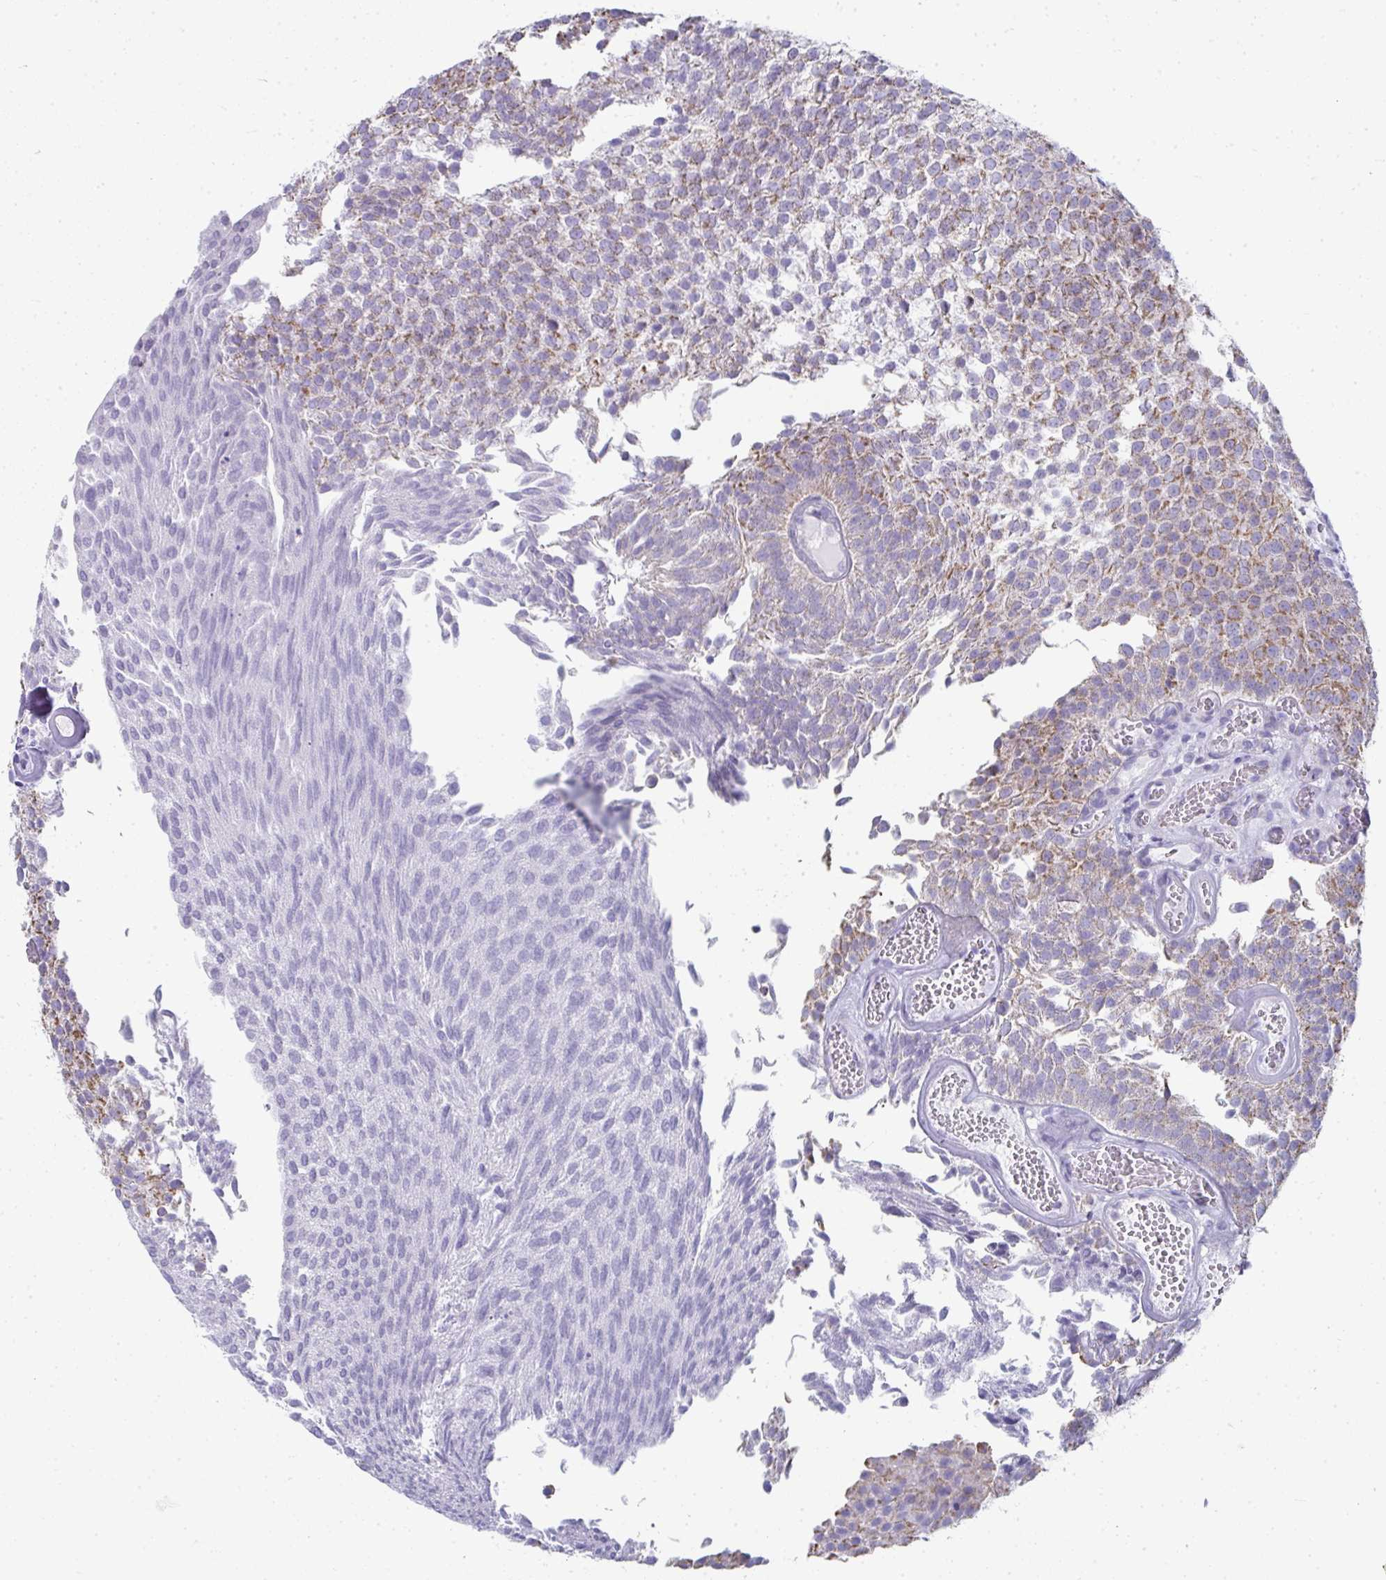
{"staining": {"intensity": "moderate", "quantity": "25%-75%", "location": "cytoplasmic/membranous"}, "tissue": "urothelial cancer", "cell_type": "Tumor cells", "image_type": "cancer", "snomed": [{"axis": "morphology", "description": "Urothelial carcinoma, Low grade"}, {"axis": "topography", "description": "Urinary bladder"}], "caption": "Urothelial carcinoma (low-grade) was stained to show a protein in brown. There is medium levels of moderate cytoplasmic/membranous staining in about 25%-75% of tumor cells. The staining was performed using DAB to visualize the protein expression in brown, while the nuclei were stained in blue with hematoxylin (Magnification: 20x).", "gene": "SLC6A1", "patient": {"sex": "male", "age": 82}}